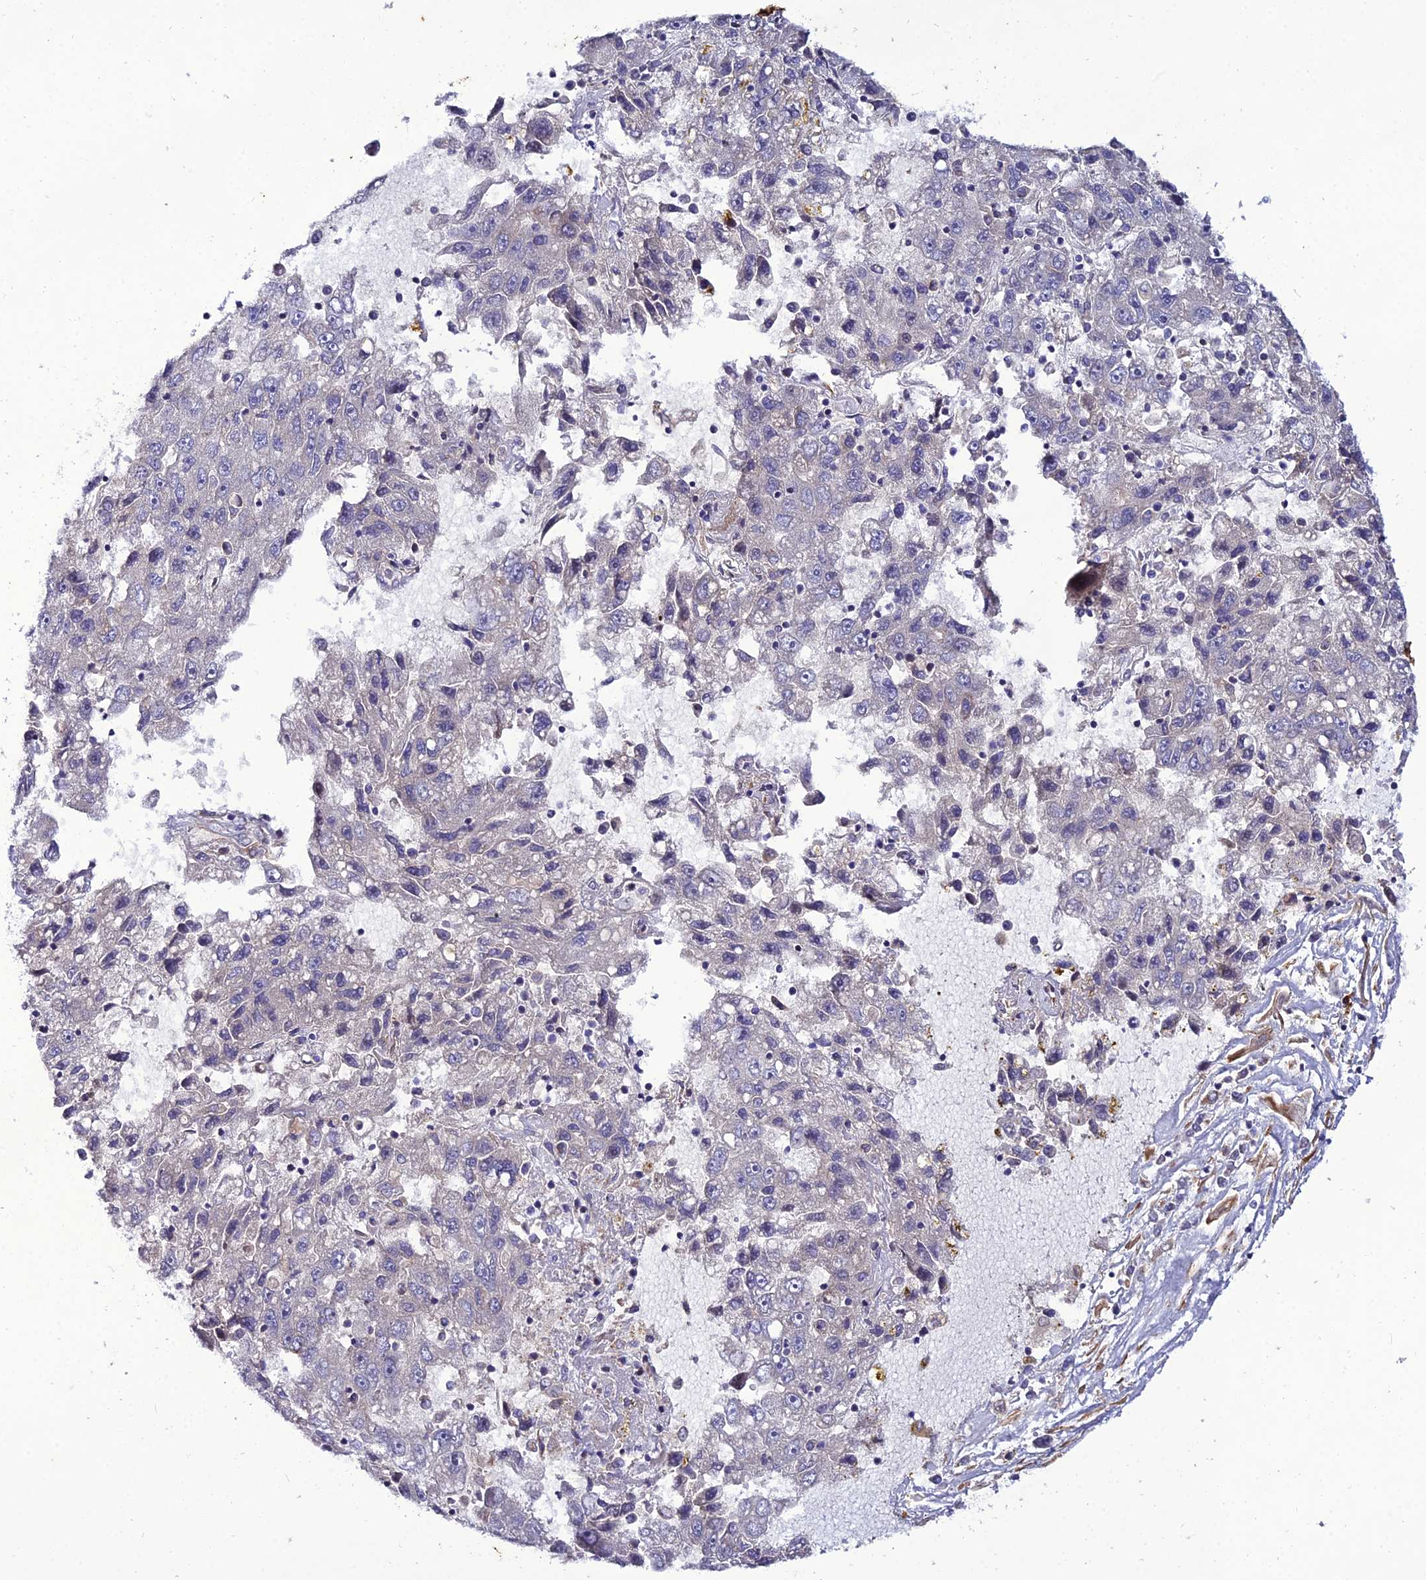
{"staining": {"intensity": "negative", "quantity": "none", "location": "none"}, "tissue": "liver cancer", "cell_type": "Tumor cells", "image_type": "cancer", "snomed": [{"axis": "morphology", "description": "Carcinoma, Hepatocellular, NOS"}, {"axis": "topography", "description": "Liver"}], "caption": "DAB (3,3'-diaminobenzidine) immunohistochemical staining of hepatocellular carcinoma (liver) reveals no significant expression in tumor cells.", "gene": "ARL6IP1", "patient": {"sex": "male", "age": 49}}